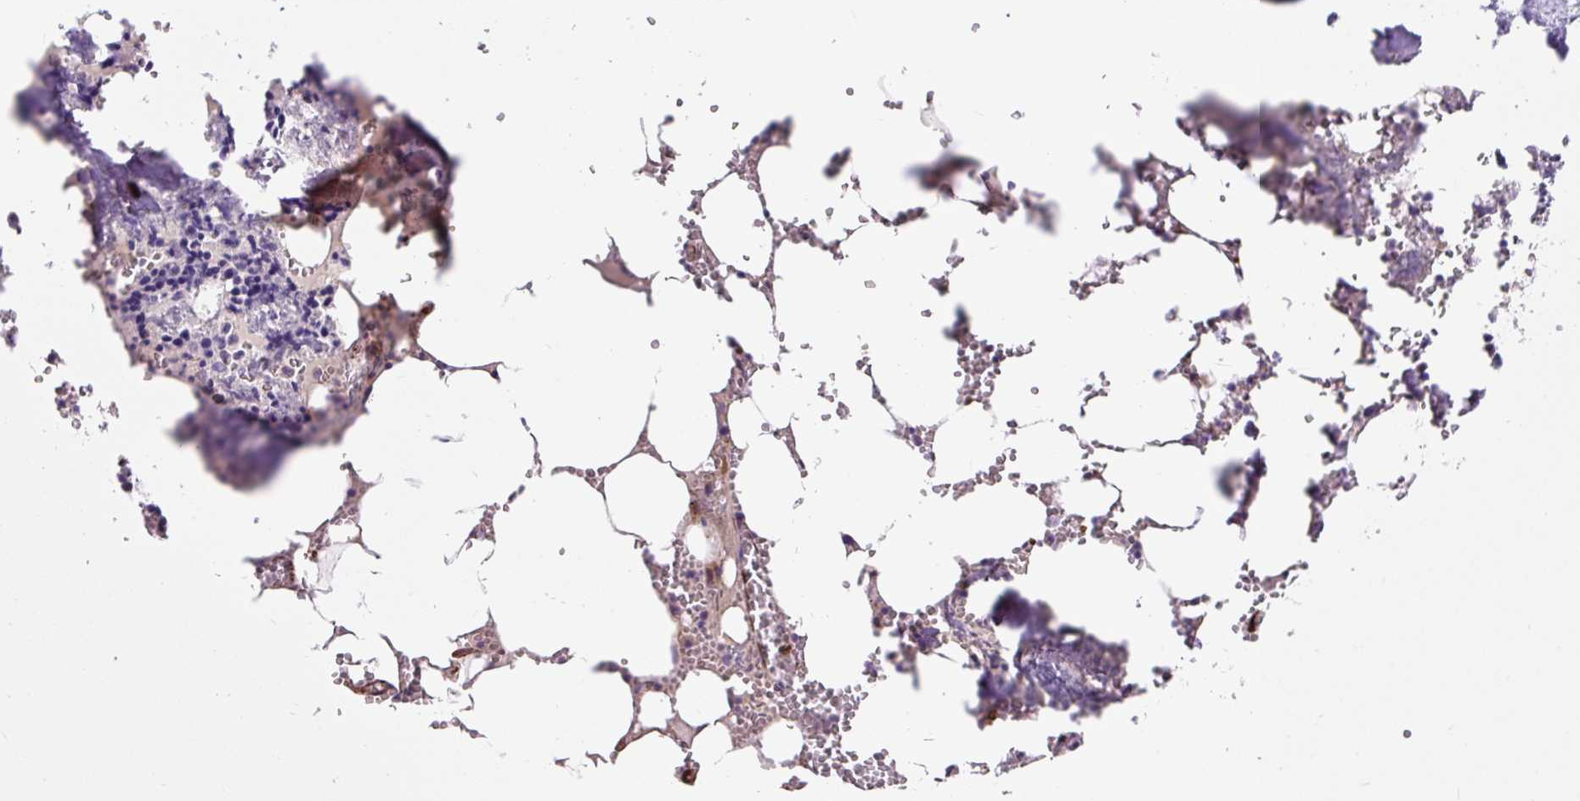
{"staining": {"intensity": "moderate", "quantity": "25%-75%", "location": "cytoplasmic/membranous"}, "tissue": "bone marrow", "cell_type": "Hematopoietic cells", "image_type": "normal", "snomed": [{"axis": "morphology", "description": "Normal tissue, NOS"}, {"axis": "topography", "description": "Bone marrow"}], "caption": "Immunohistochemical staining of normal human bone marrow reveals medium levels of moderate cytoplasmic/membranous expression in about 25%-75% of hematopoietic cells. Ihc stains the protein of interest in brown and the nuclei are stained blue.", "gene": "PCDHGB3", "patient": {"sex": "male", "age": 54}}